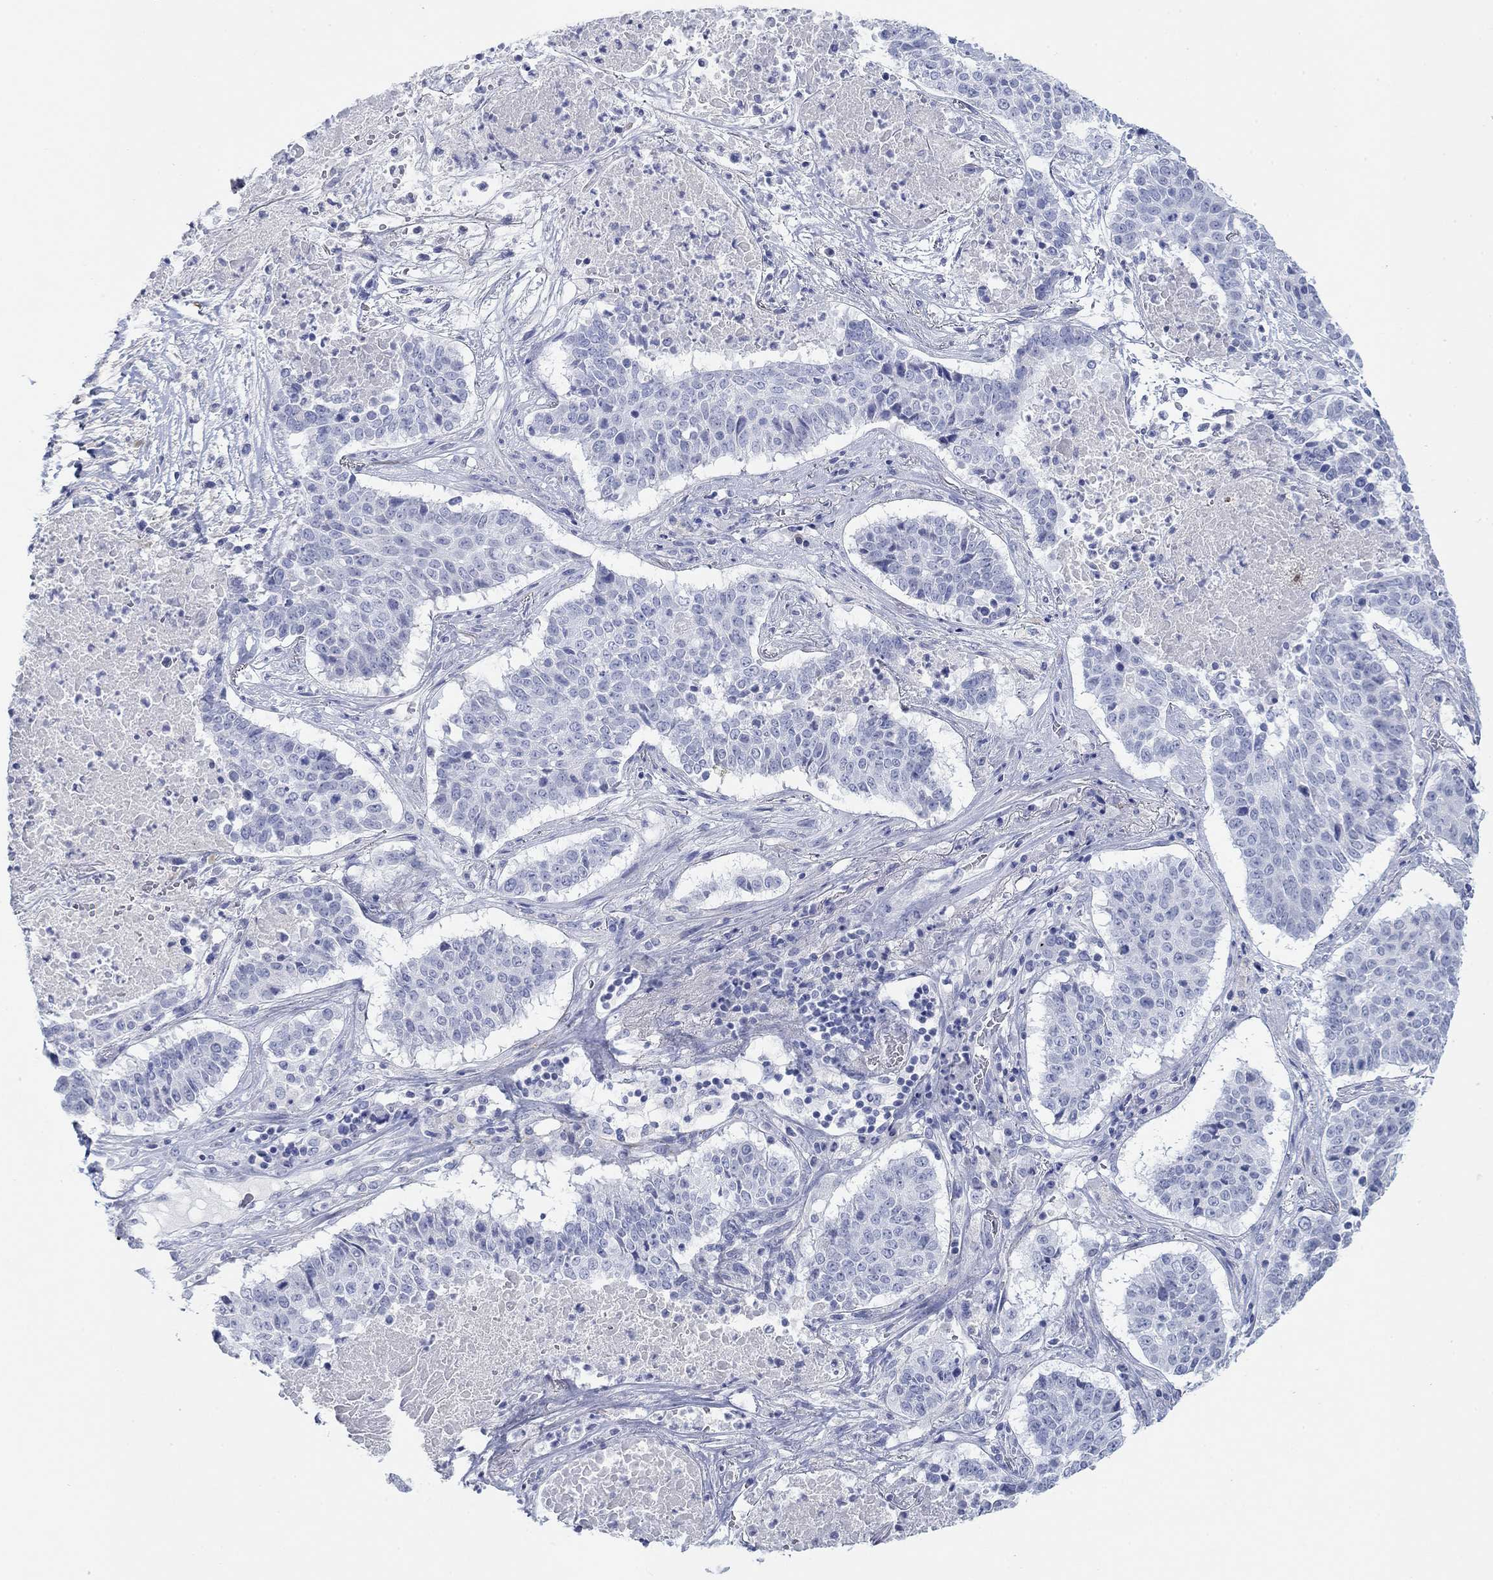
{"staining": {"intensity": "negative", "quantity": "none", "location": "none"}, "tissue": "lung cancer", "cell_type": "Tumor cells", "image_type": "cancer", "snomed": [{"axis": "morphology", "description": "Squamous cell carcinoma, NOS"}, {"axis": "topography", "description": "Lung"}], "caption": "Lung cancer (squamous cell carcinoma) was stained to show a protein in brown. There is no significant expression in tumor cells.", "gene": "PDYN", "patient": {"sex": "male", "age": 64}}